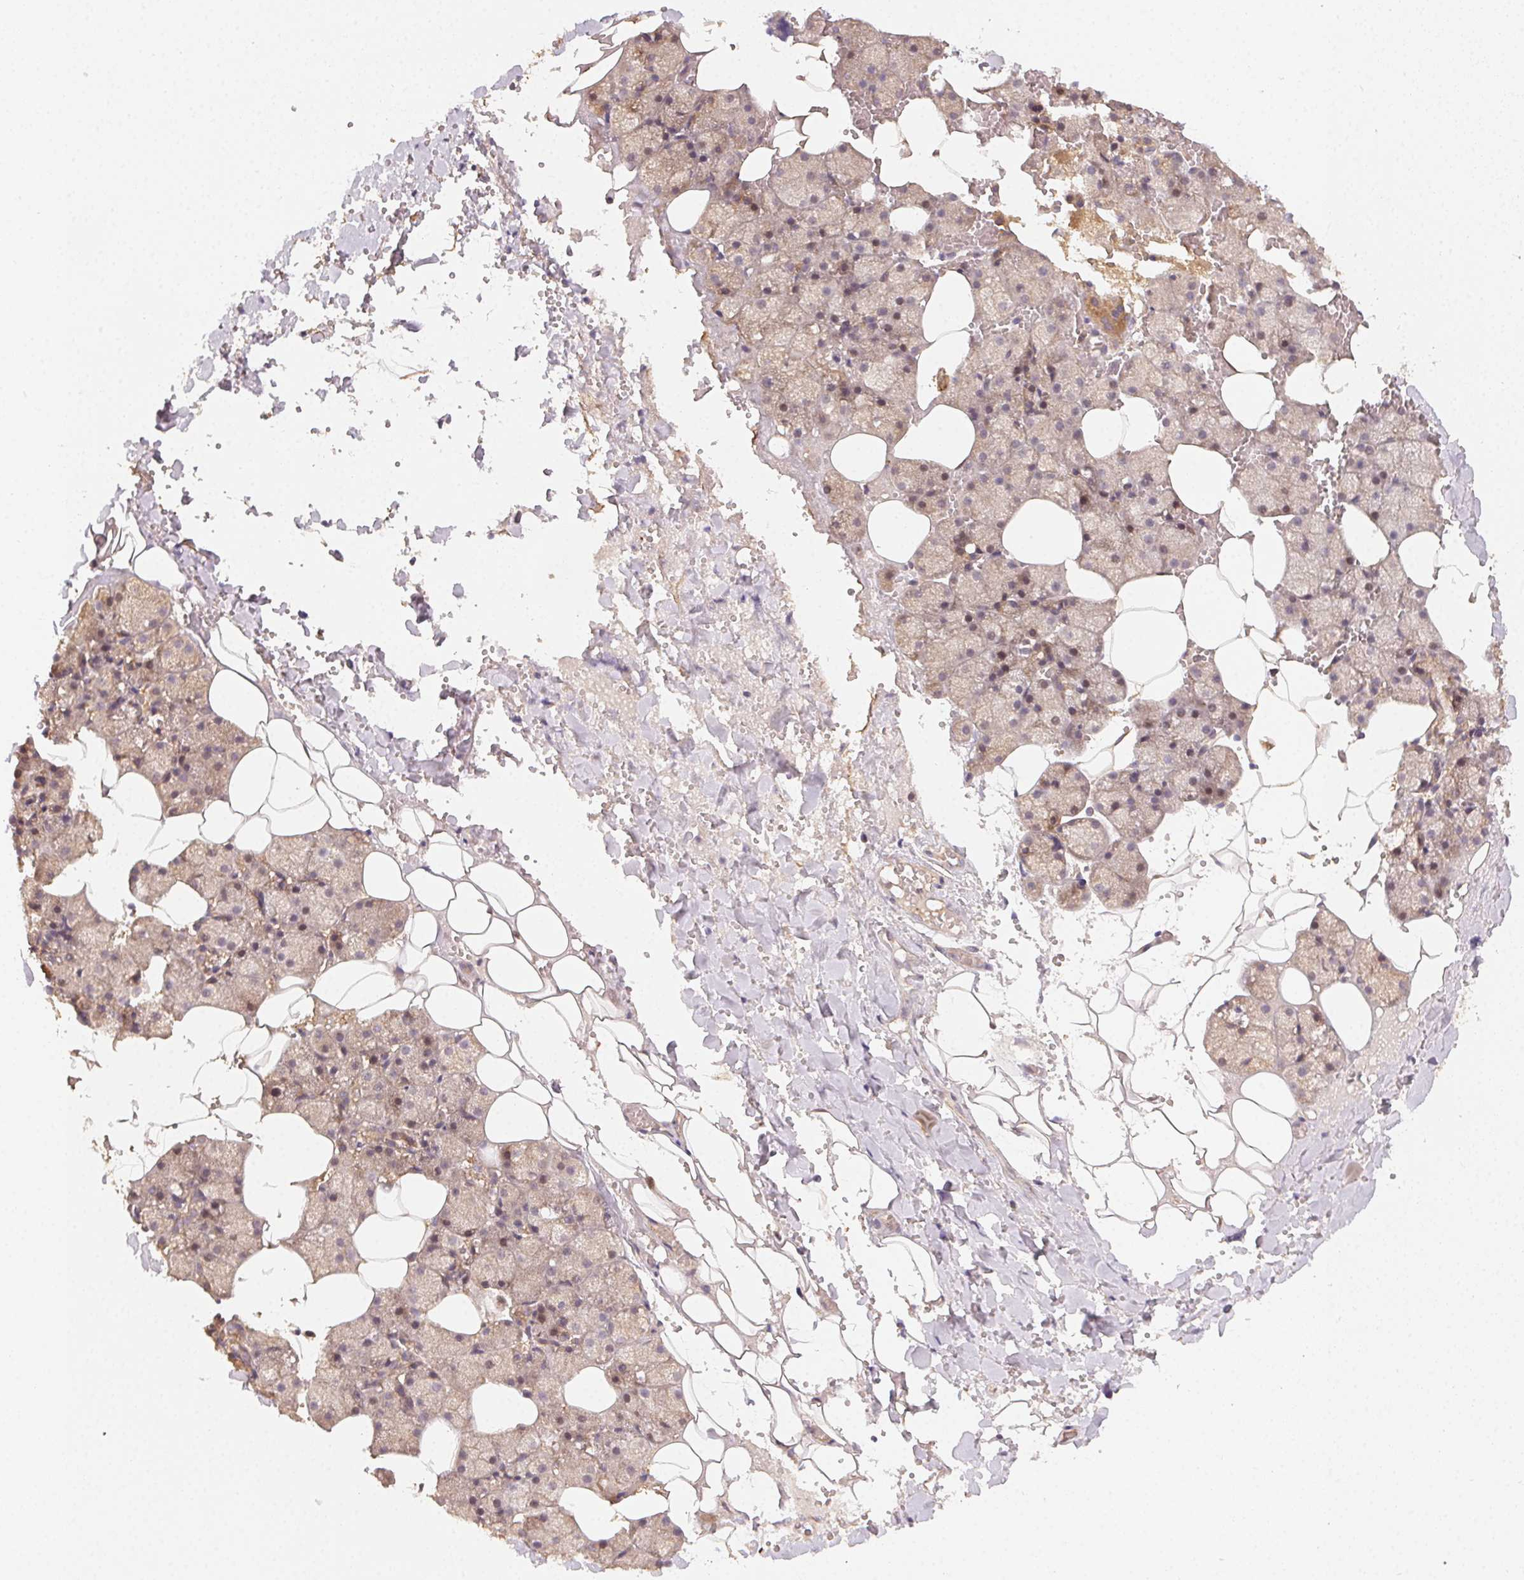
{"staining": {"intensity": "moderate", "quantity": "25%-75%", "location": "cytoplasmic/membranous"}, "tissue": "salivary gland", "cell_type": "Glandular cells", "image_type": "normal", "snomed": [{"axis": "morphology", "description": "Normal tissue, NOS"}, {"axis": "topography", "description": "Salivary gland"}], "caption": "DAB (3,3'-diaminobenzidine) immunohistochemical staining of unremarkable human salivary gland reveals moderate cytoplasmic/membranous protein expression in about 25%-75% of glandular cells. Using DAB (3,3'-diaminobenzidine) (brown) and hematoxylin (blue) stains, captured at high magnification using brightfield microscopy.", "gene": "RALA", "patient": {"sex": "male", "age": 38}}